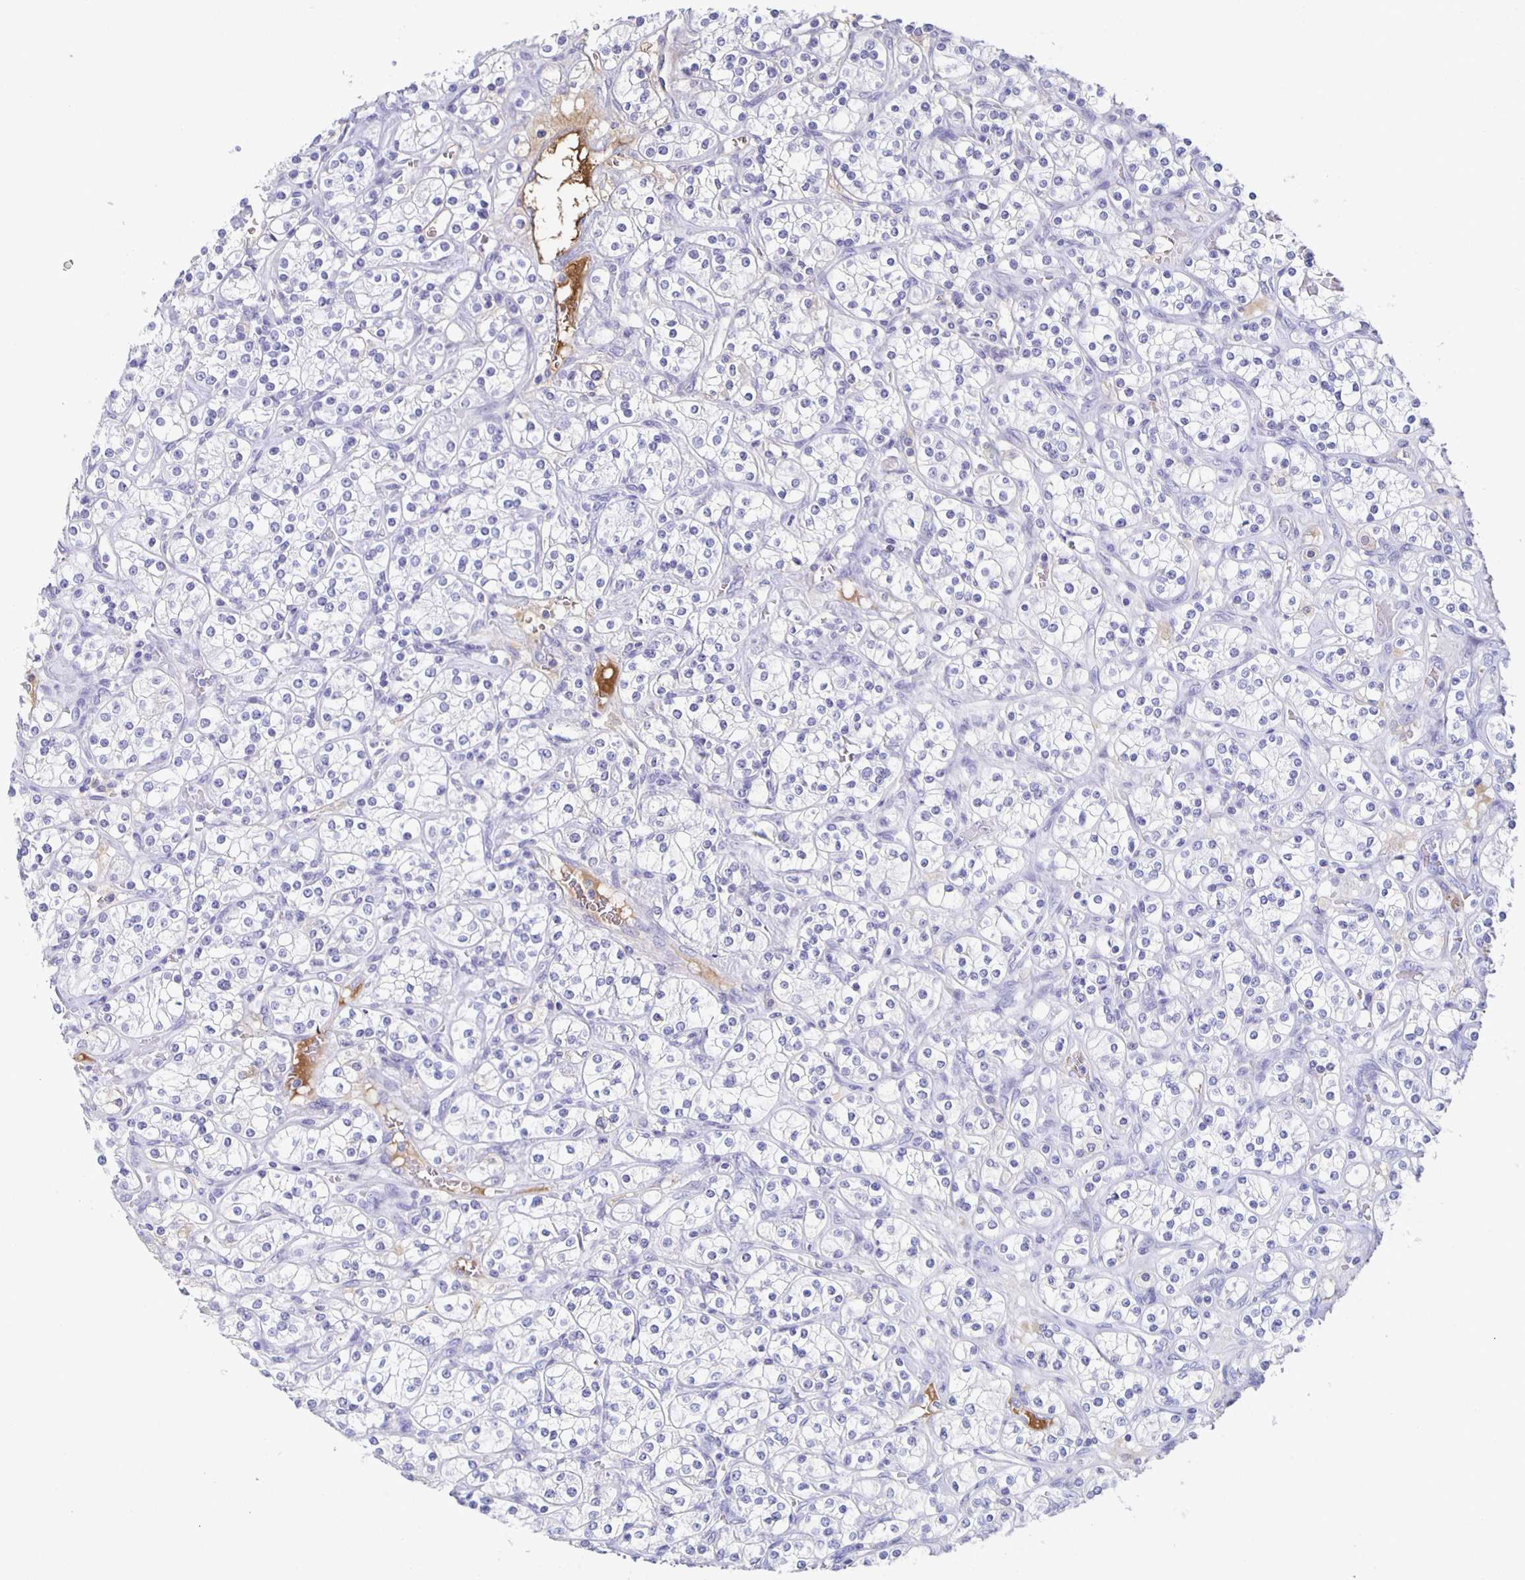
{"staining": {"intensity": "negative", "quantity": "none", "location": "none"}, "tissue": "renal cancer", "cell_type": "Tumor cells", "image_type": "cancer", "snomed": [{"axis": "morphology", "description": "Adenocarcinoma, NOS"}, {"axis": "topography", "description": "Kidney"}], "caption": "Image shows no significant protein positivity in tumor cells of renal cancer.", "gene": "FGA", "patient": {"sex": "male", "age": 77}}